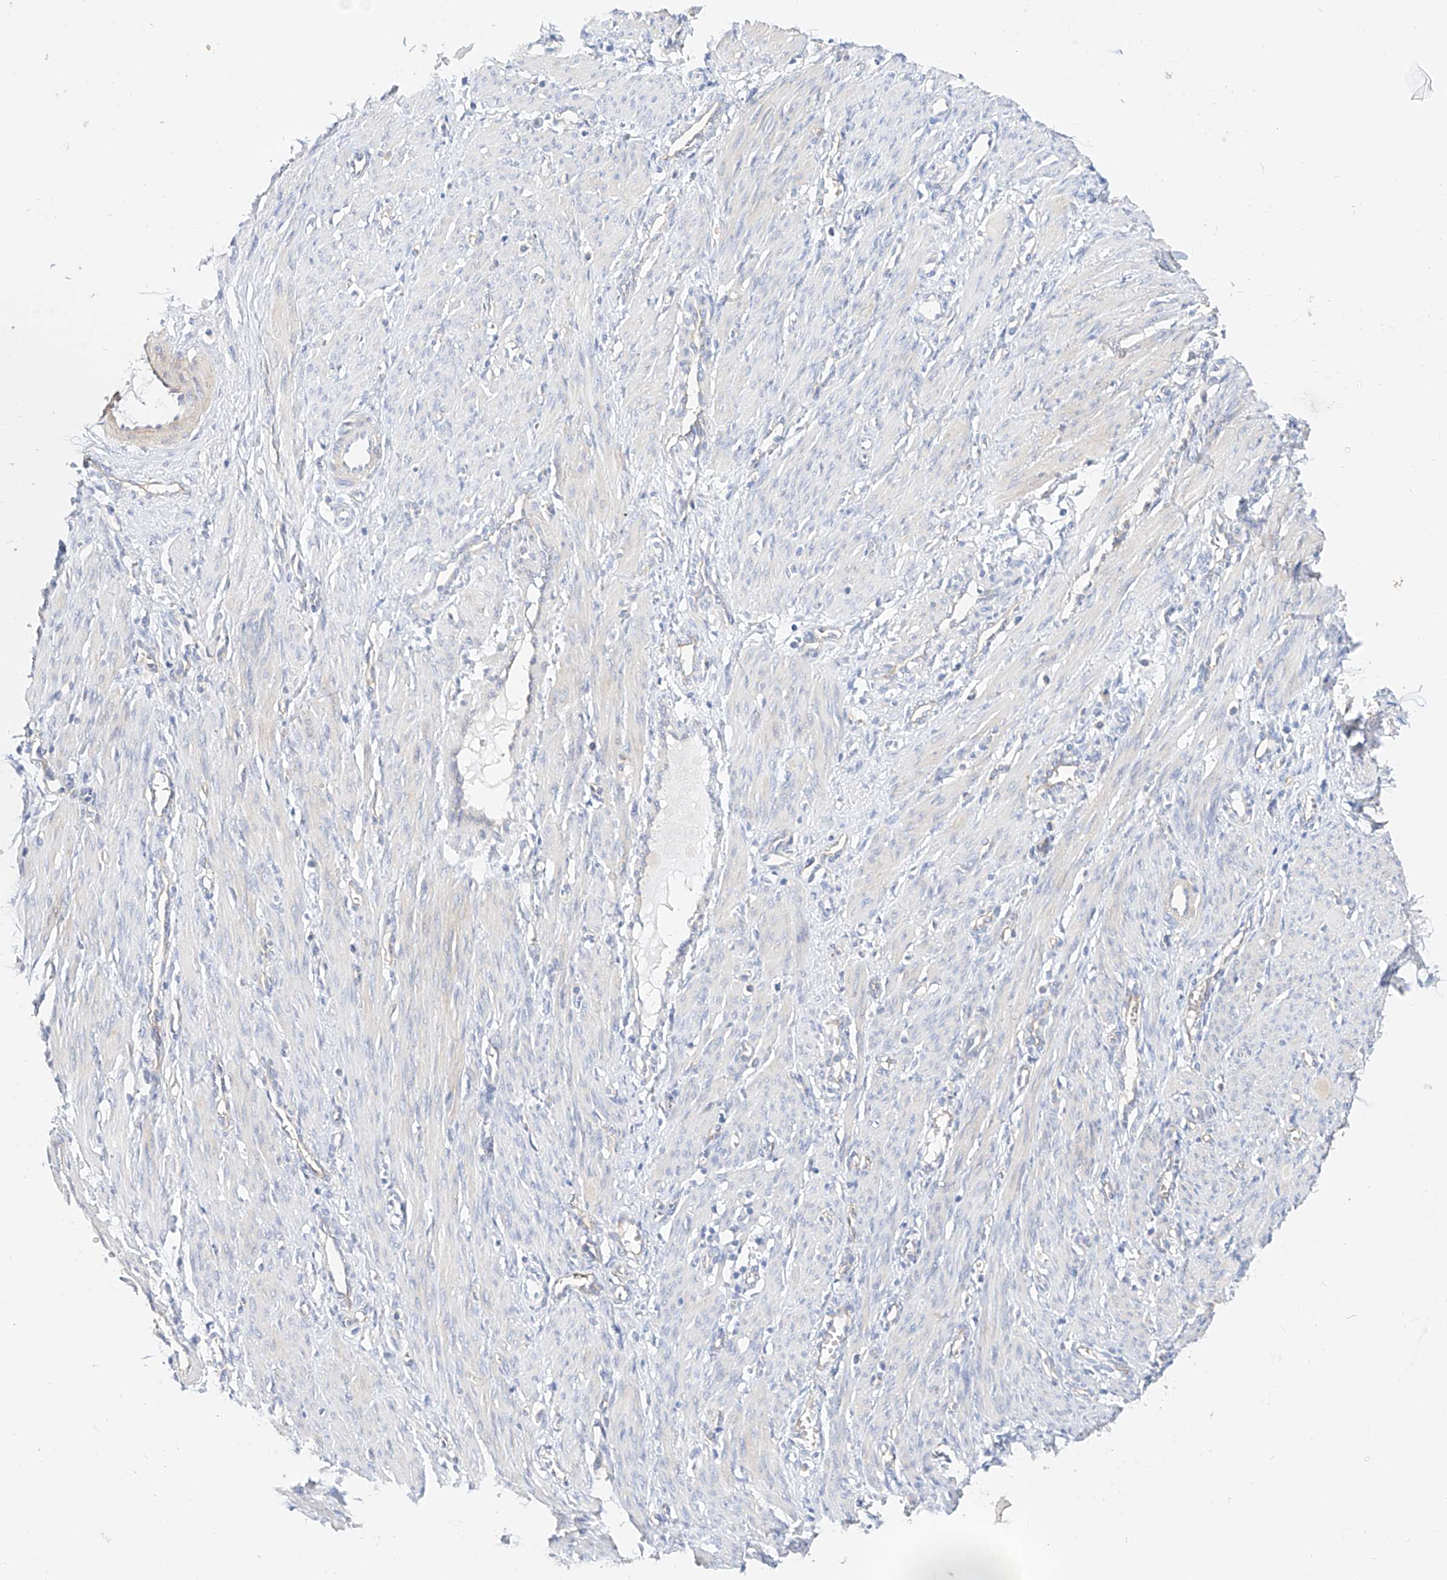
{"staining": {"intensity": "negative", "quantity": "none", "location": "none"}, "tissue": "smooth muscle", "cell_type": "Smooth muscle cells", "image_type": "normal", "snomed": [{"axis": "morphology", "description": "Normal tissue, NOS"}, {"axis": "topography", "description": "Endometrium"}], "caption": "Immunohistochemistry micrograph of unremarkable smooth muscle stained for a protein (brown), which exhibits no staining in smooth muscle cells.", "gene": "SBSPON", "patient": {"sex": "female", "age": 33}}